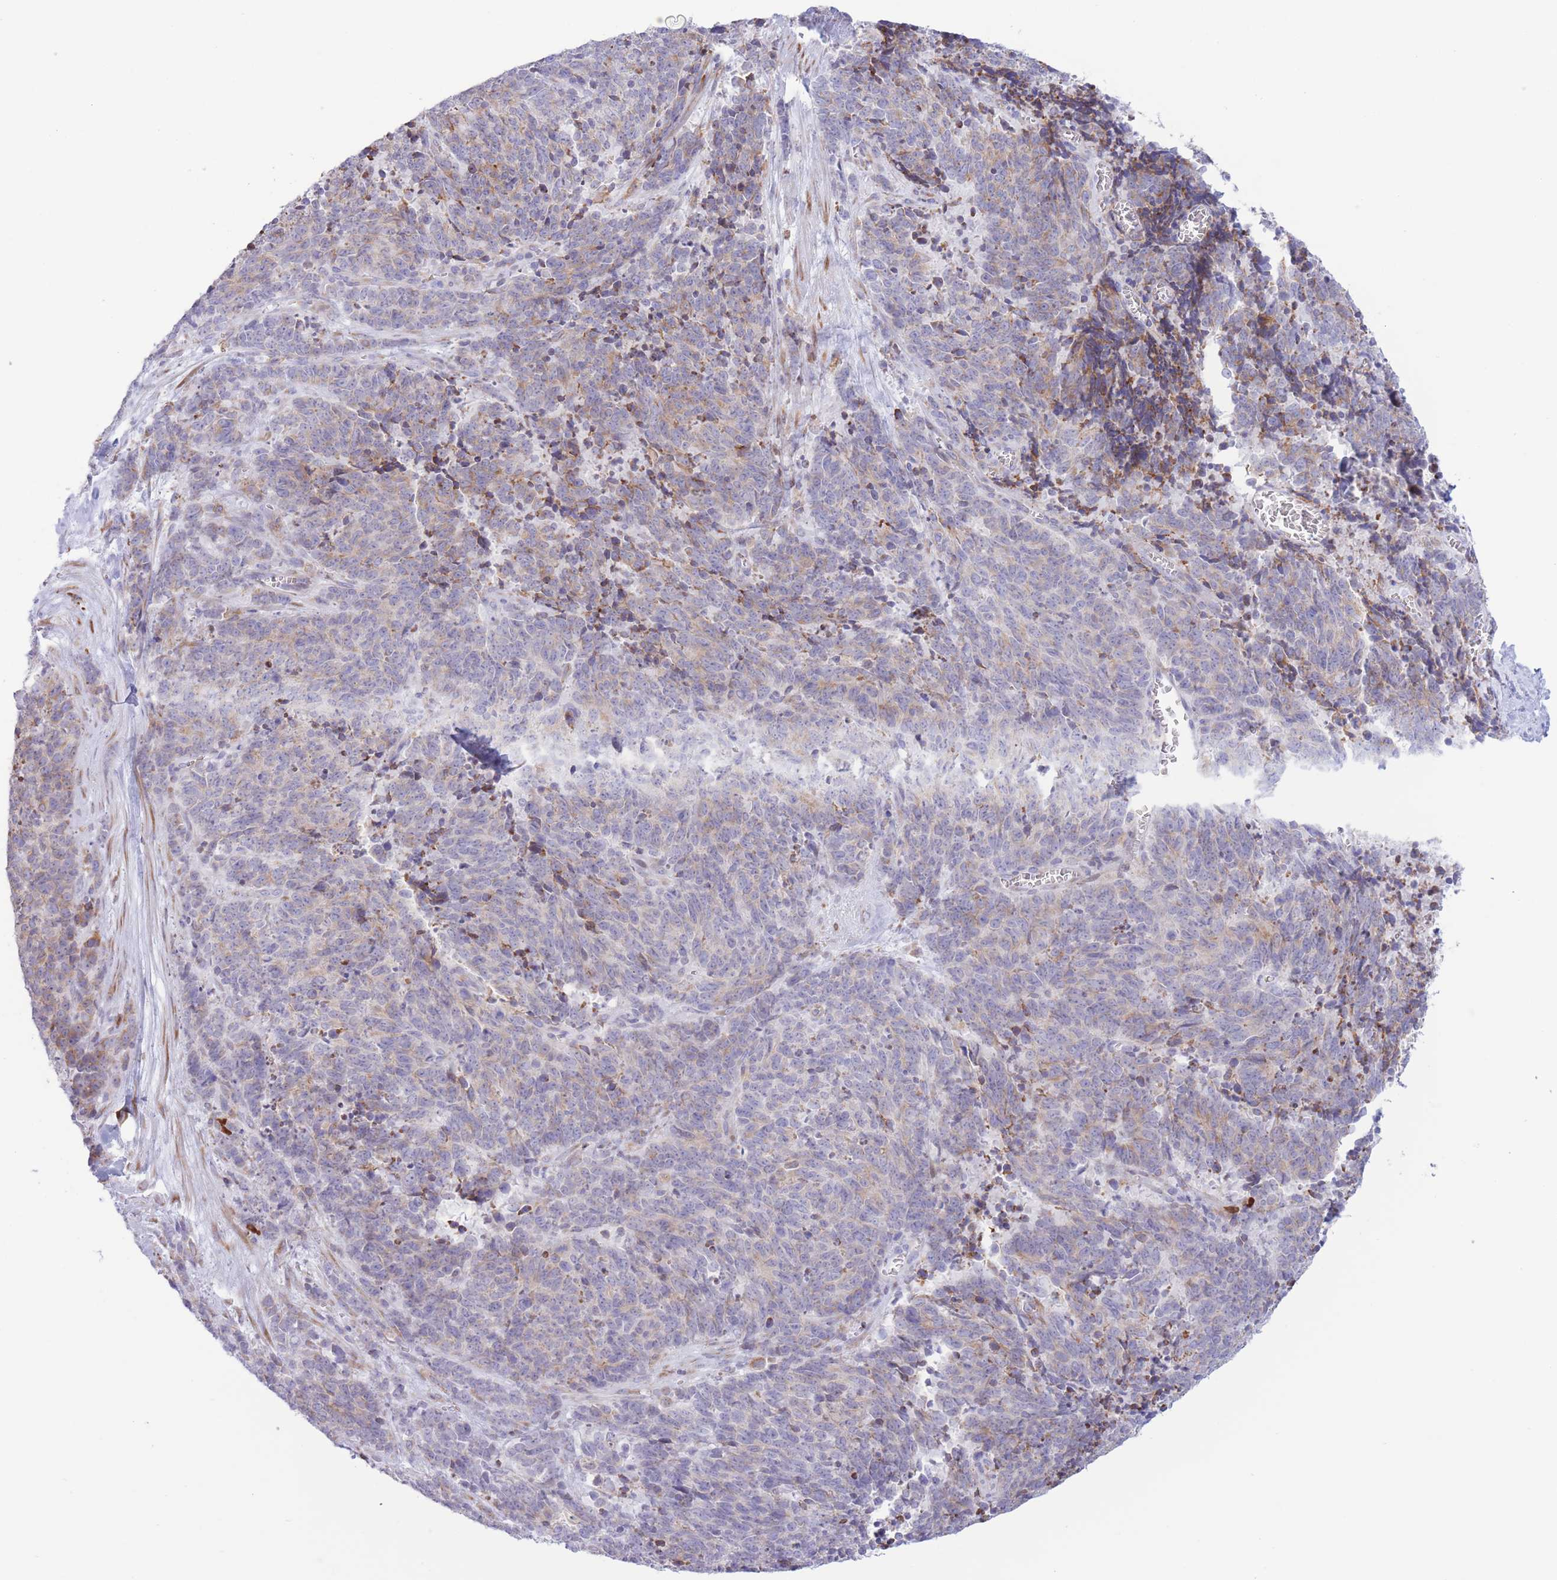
{"staining": {"intensity": "weak", "quantity": "<25%", "location": "cytoplasmic/membranous"}, "tissue": "cervical cancer", "cell_type": "Tumor cells", "image_type": "cancer", "snomed": [{"axis": "morphology", "description": "Squamous cell carcinoma, NOS"}, {"axis": "topography", "description": "Cervix"}], "caption": "This is an immunohistochemistry micrograph of human cervical squamous cell carcinoma. There is no positivity in tumor cells.", "gene": "MYDGF", "patient": {"sex": "female", "age": 29}}